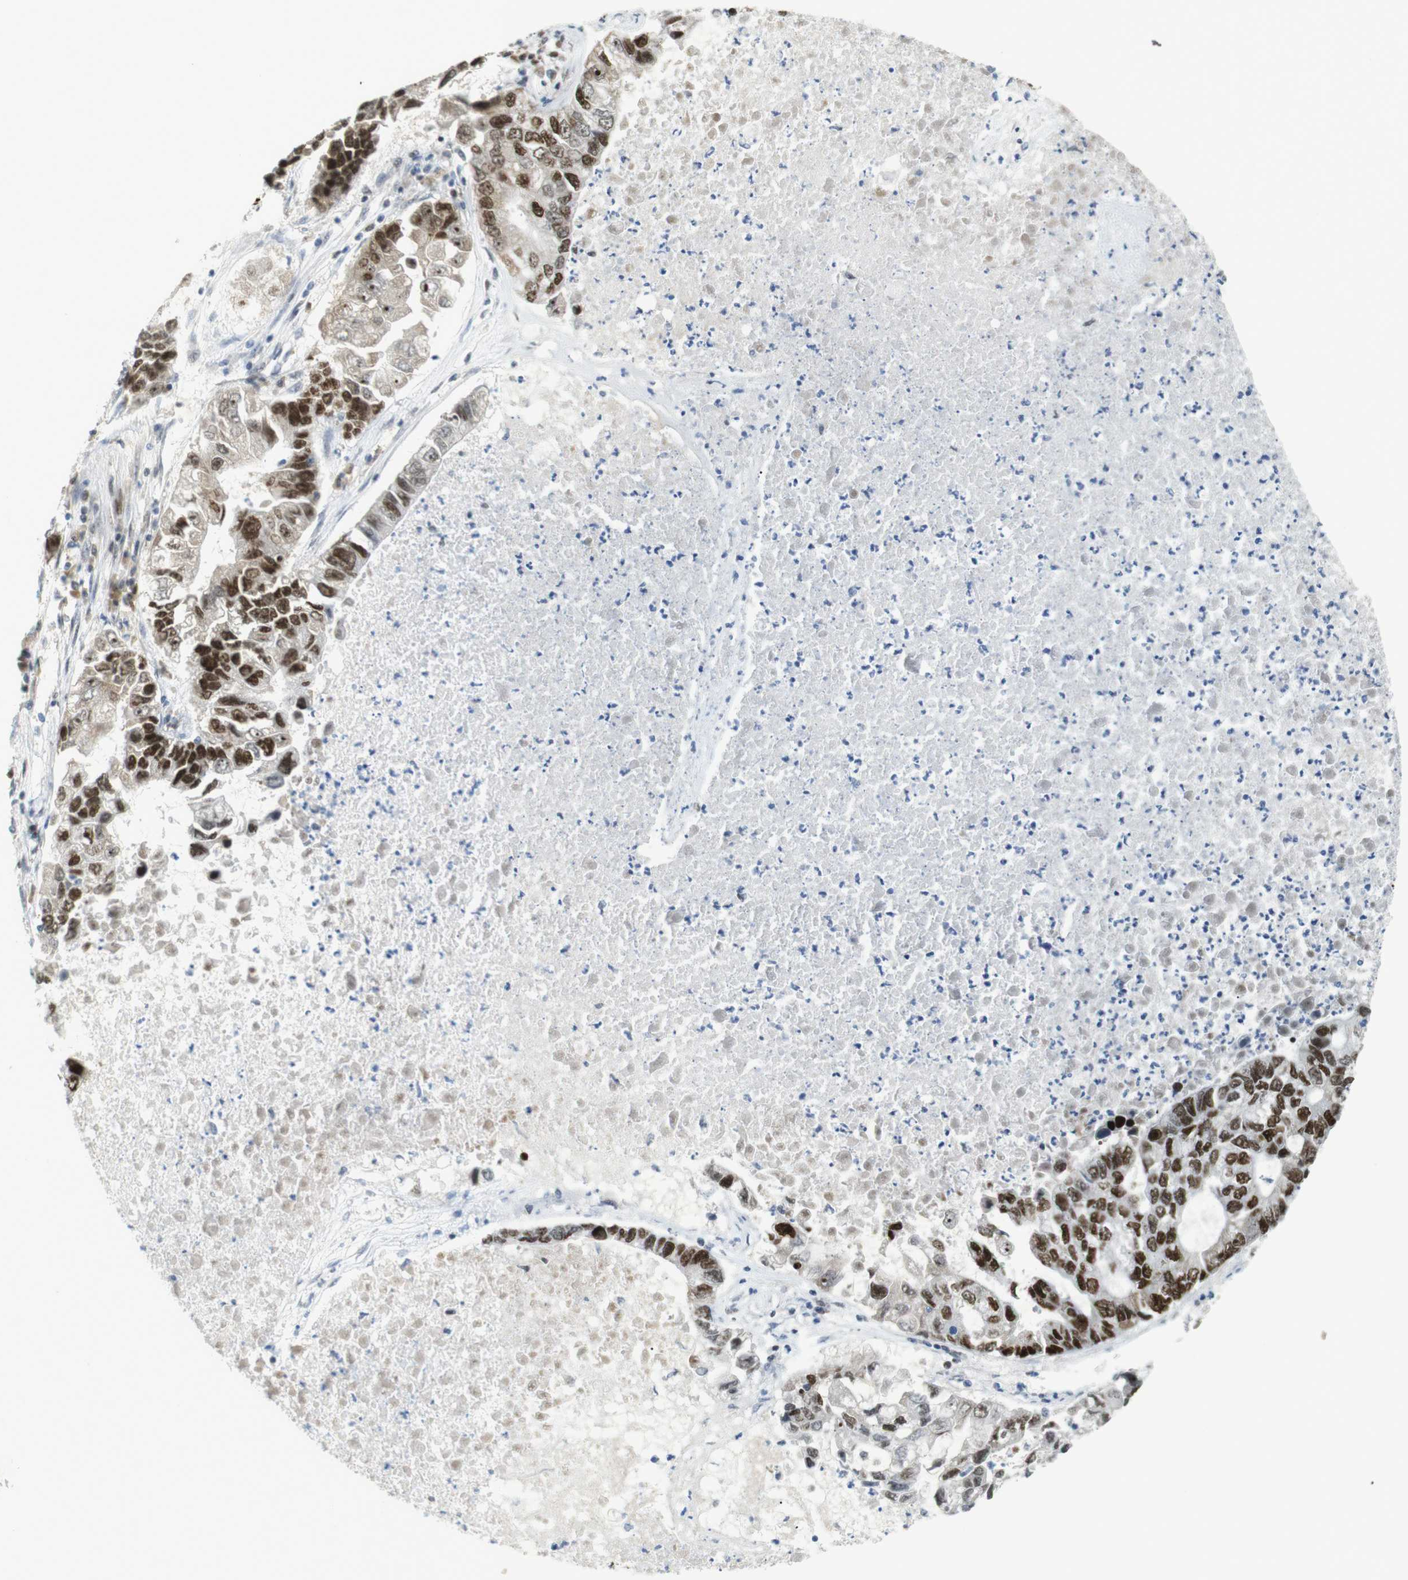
{"staining": {"intensity": "strong", "quantity": ">75%", "location": "nuclear"}, "tissue": "lung cancer", "cell_type": "Tumor cells", "image_type": "cancer", "snomed": [{"axis": "morphology", "description": "Adenocarcinoma, NOS"}, {"axis": "topography", "description": "Lung"}], "caption": "The photomicrograph exhibits a brown stain indicating the presence of a protein in the nuclear of tumor cells in lung adenocarcinoma.", "gene": "RIOX2", "patient": {"sex": "female", "age": 51}}